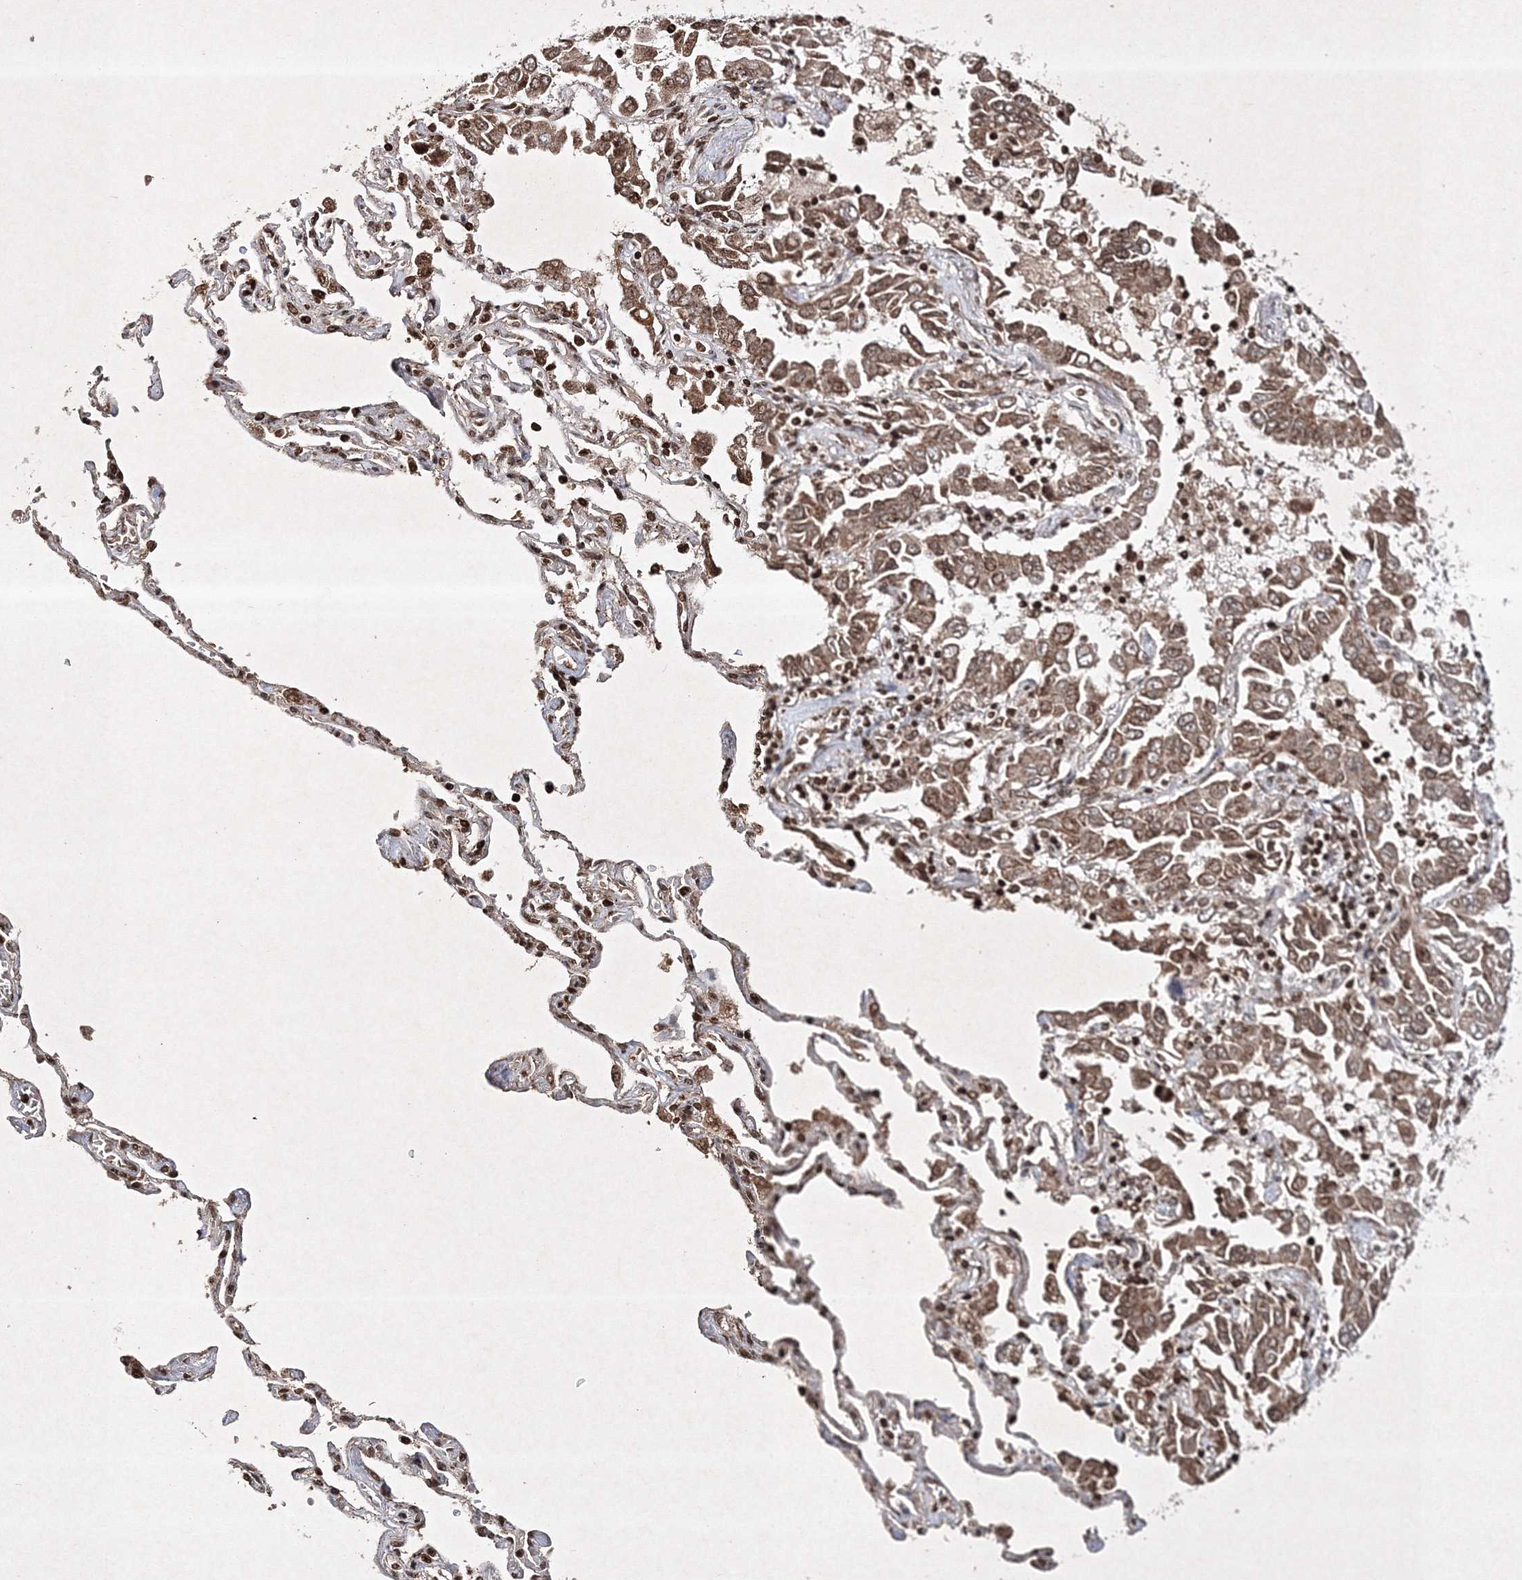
{"staining": {"intensity": "moderate", "quantity": ">75%", "location": "cytoplasmic/membranous,nuclear"}, "tissue": "lung cancer", "cell_type": "Tumor cells", "image_type": "cancer", "snomed": [{"axis": "morphology", "description": "Adenocarcinoma, NOS"}, {"axis": "topography", "description": "Lung"}], "caption": "Tumor cells exhibit medium levels of moderate cytoplasmic/membranous and nuclear expression in approximately >75% of cells in lung cancer (adenocarcinoma).", "gene": "CARM1", "patient": {"sex": "male", "age": 64}}